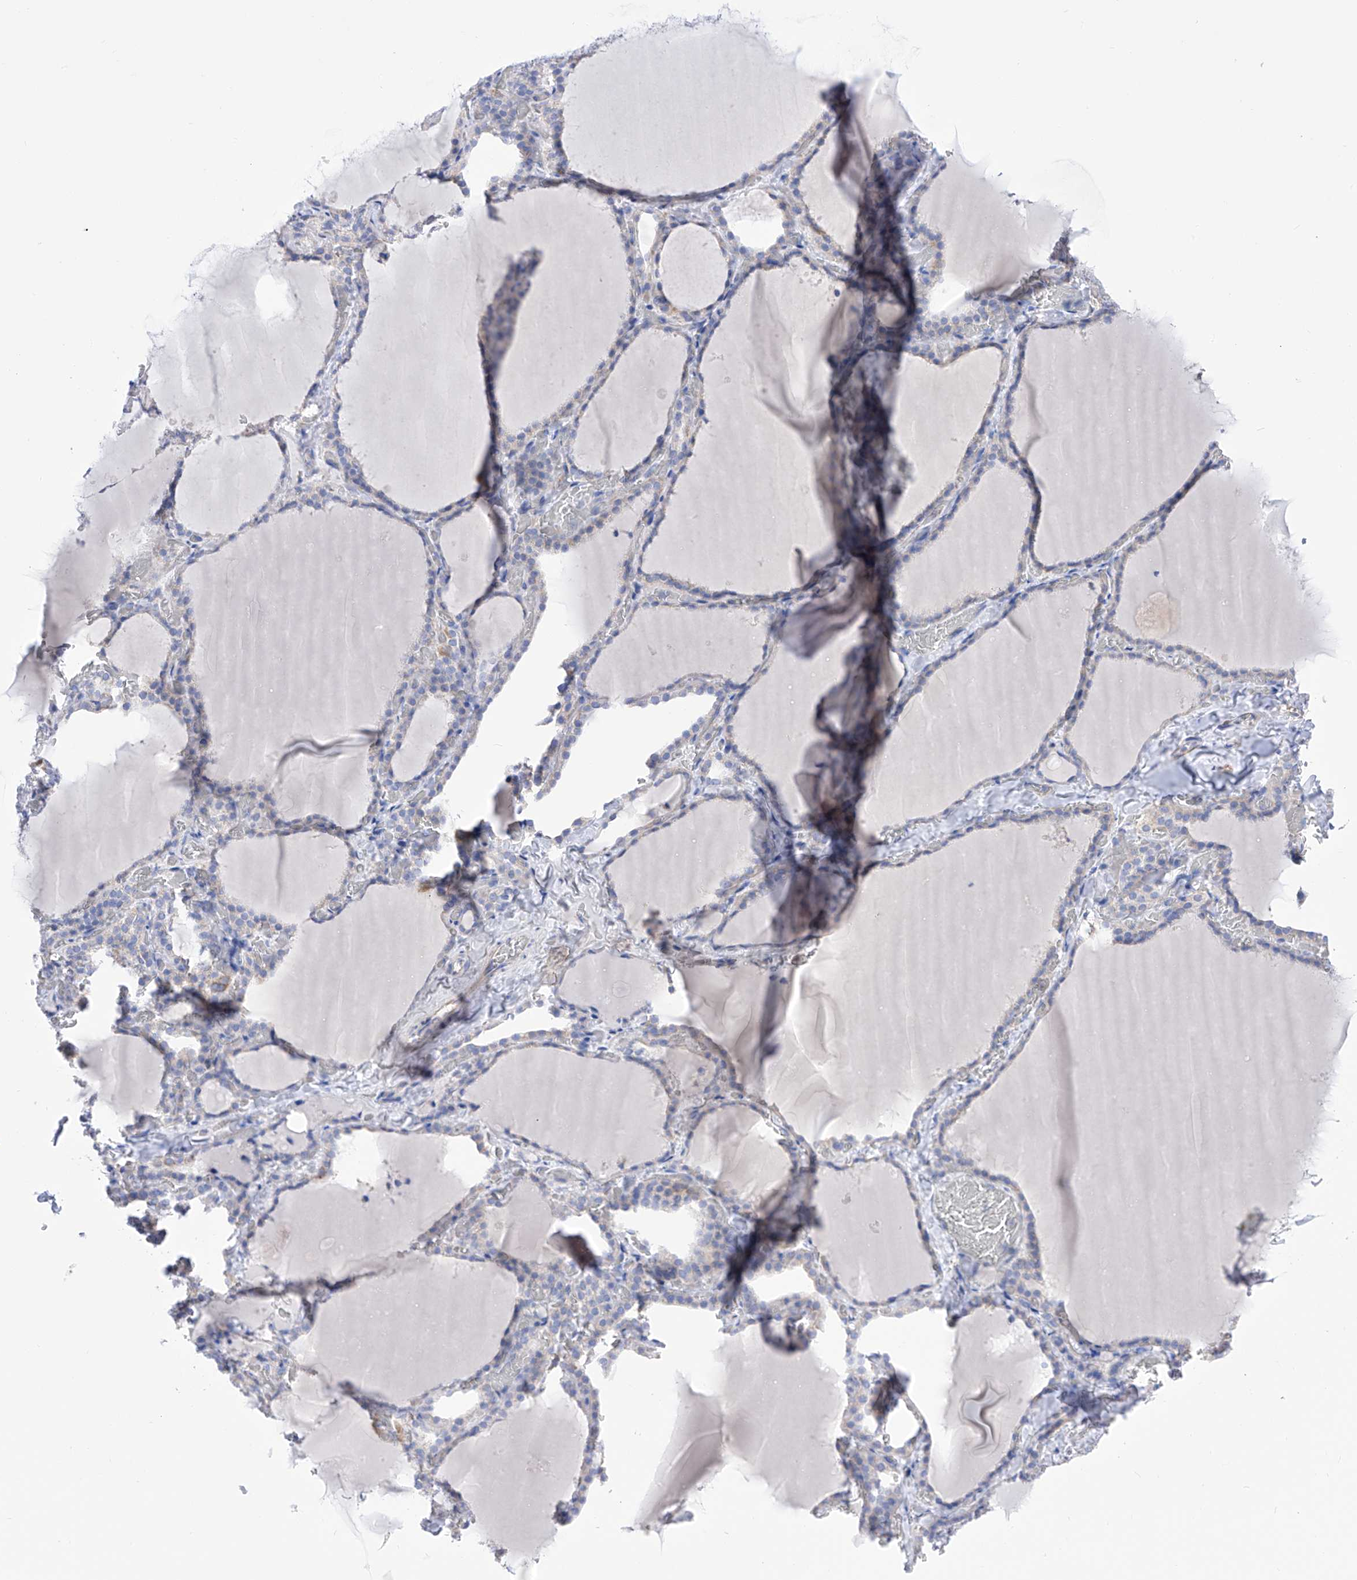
{"staining": {"intensity": "negative", "quantity": "none", "location": "none"}, "tissue": "thyroid gland", "cell_type": "Glandular cells", "image_type": "normal", "snomed": [{"axis": "morphology", "description": "Normal tissue, NOS"}, {"axis": "topography", "description": "Thyroid gland"}], "caption": "This is a histopathology image of IHC staining of benign thyroid gland, which shows no staining in glandular cells.", "gene": "FLG", "patient": {"sex": "female", "age": 22}}